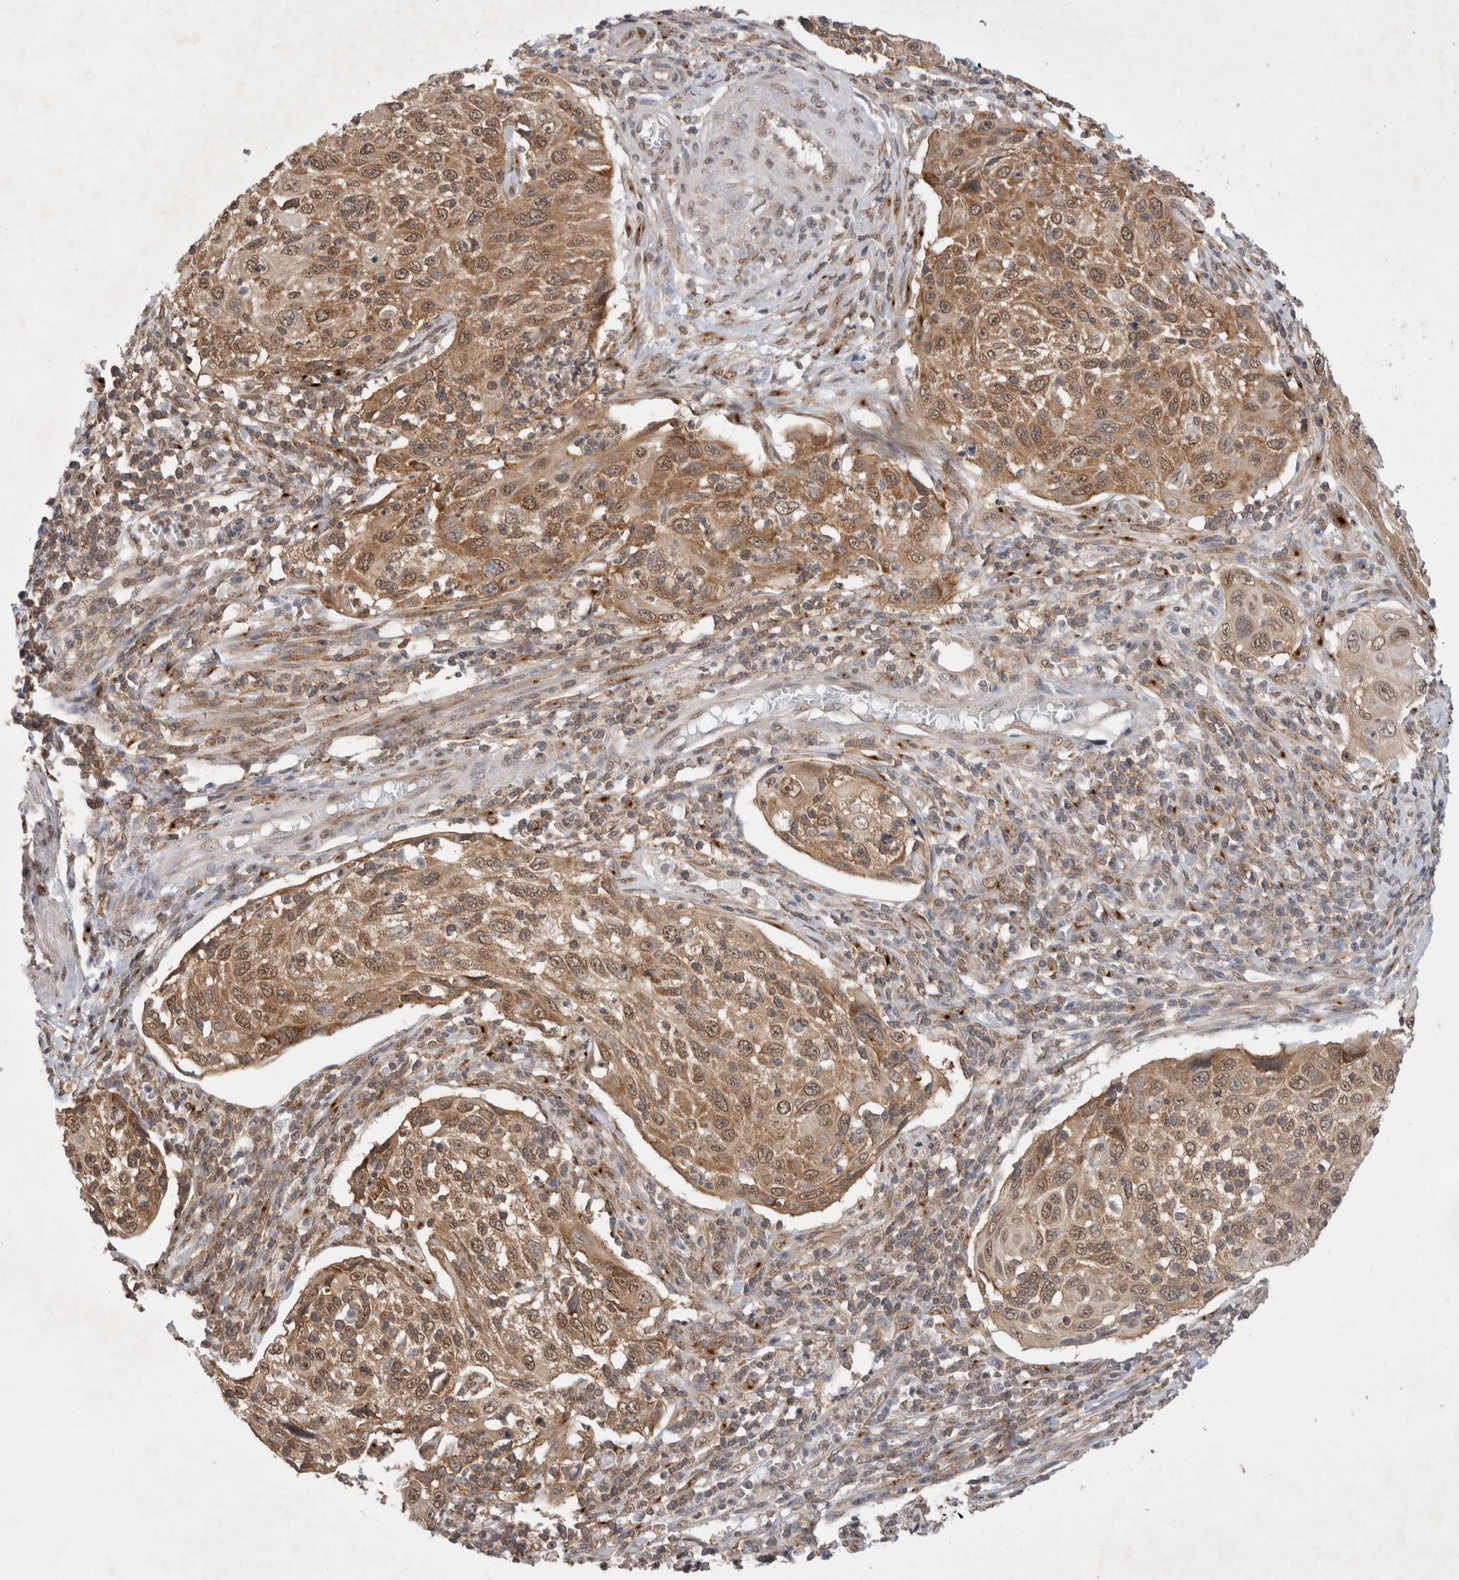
{"staining": {"intensity": "moderate", "quantity": ">75%", "location": "cytoplasmic/membranous,nuclear"}, "tissue": "cervical cancer", "cell_type": "Tumor cells", "image_type": "cancer", "snomed": [{"axis": "morphology", "description": "Squamous cell carcinoma, NOS"}, {"axis": "topography", "description": "Cervix"}], "caption": "This is an image of immunohistochemistry staining of cervical squamous cell carcinoma, which shows moderate expression in the cytoplasmic/membranous and nuclear of tumor cells.", "gene": "WIPF2", "patient": {"sex": "female", "age": 70}}